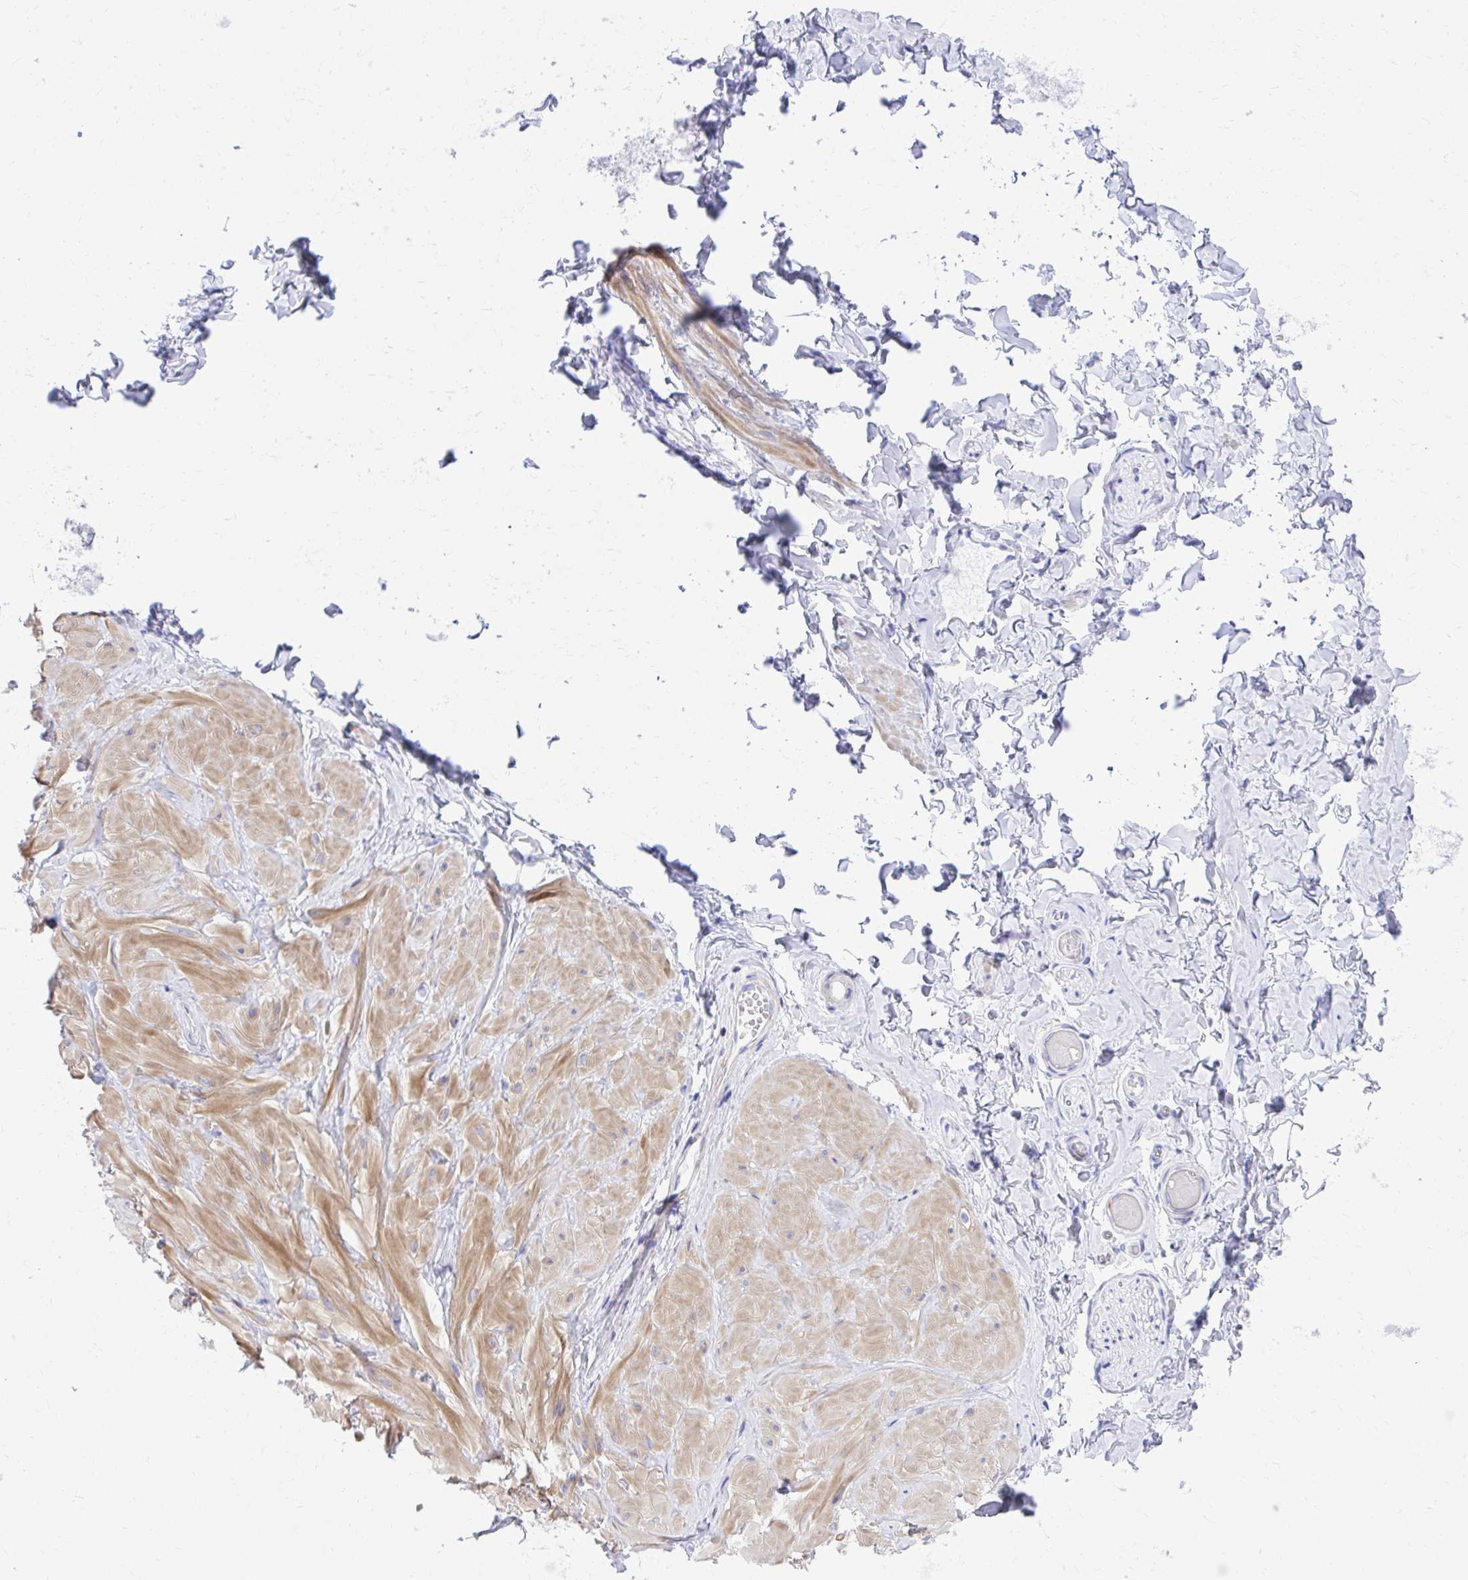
{"staining": {"intensity": "negative", "quantity": "none", "location": "none"}, "tissue": "adipose tissue", "cell_type": "Adipocytes", "image_type": "normal", "snomed": [{"axis": "morphology", "description": "Normal tissue, NOS"}, {"axis": "topography", "description": "Soft tissue"}, {"axis": "topography", "description": "Adipose tissue"}, {"axis": "topography", "description": "Vascular tissue"}, {"axis": "topography", "description": "Peripheral nerve tissue"}], "caption": "DAB (3,3'-diaminobenzidine) immunohistochemical staining of benign adipose tissue shows no significant expression in adipocytes. (DAB immunohistochemistry (IHC) visualized using brightfield microscopy, high magnification).", "gene": "RUNX3", "patient": {"sex": "male", "age": 29}}